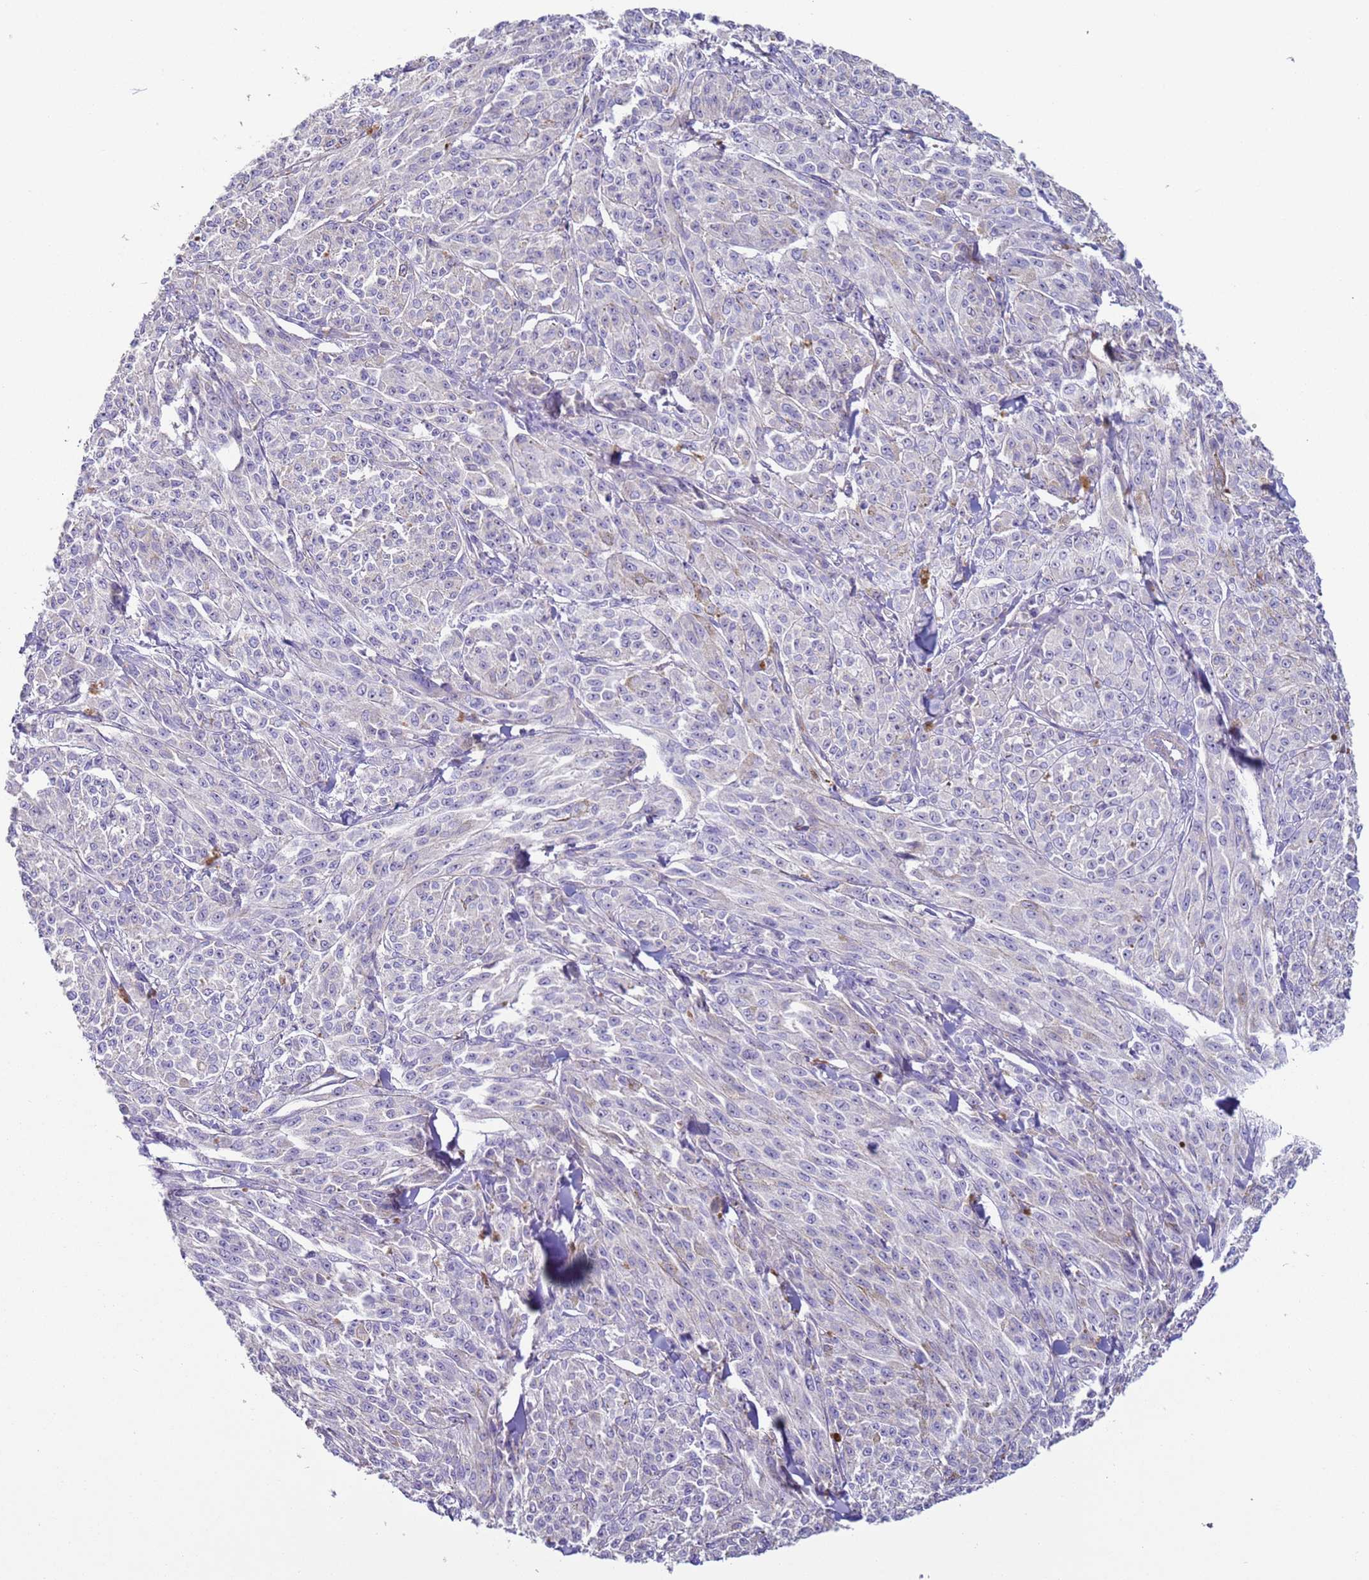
{"staining": {"intensity": "negative", "quantity": "none", "location": "none"}, "tissue": "melanoma", "cell_type": "Tumor cells", "image_type": "cancer", "snomed": [{"axis": "morphology", "description": "Malignant melanoma, NOS"}, {"axis": "topography", "description": "Skin"}], "caption": "A high-resolution image shows immunohistochemistry (IHC) staining of melanoma, which shows no significant positivity in tumor cells.", "gene": "HEATR1", "patient": {"sex": "female", "age": 52}}